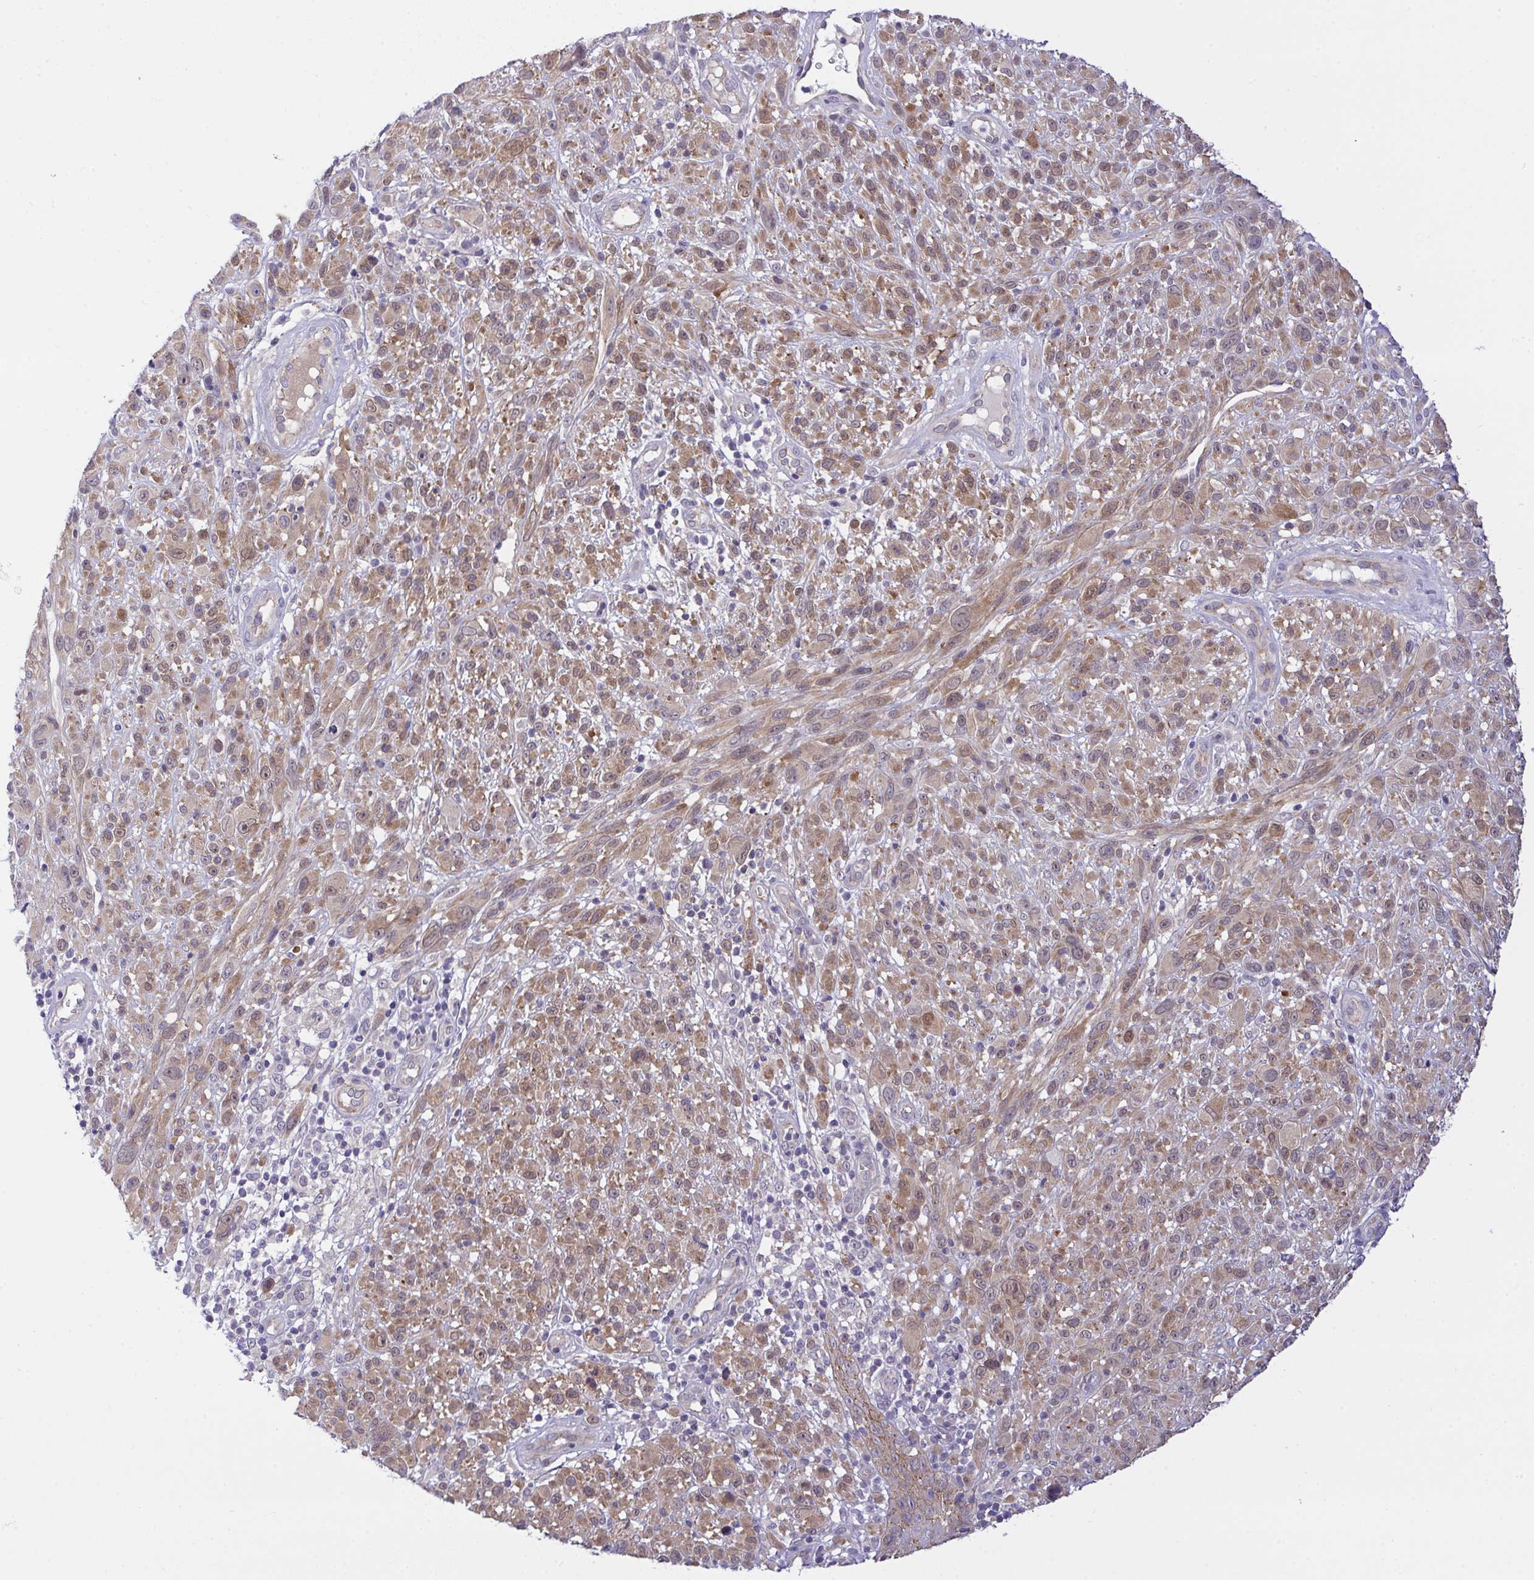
{"staining": {"intensity": "moderate", "quantity": ">75%", "location": "cytoplasmic/membranous"}, "tissue": "melanoma", "cell_type": "Tumor cells", "image_type": "cancer", "snomed": [{"axis": "morphology", "description": "Malignant melanoma, NOS"}, {"axis": "topography", "description": "Skin"}], "caption": "DAB (3,3'-diaminobenzidine) immunohistochemical staining of malignant melanoma shows moderate cytoplasmic/membranous protein expression in about >75% of tumor cells.", "gene": "HOXD12", "patient": {"sex": "male", "age": 68}}